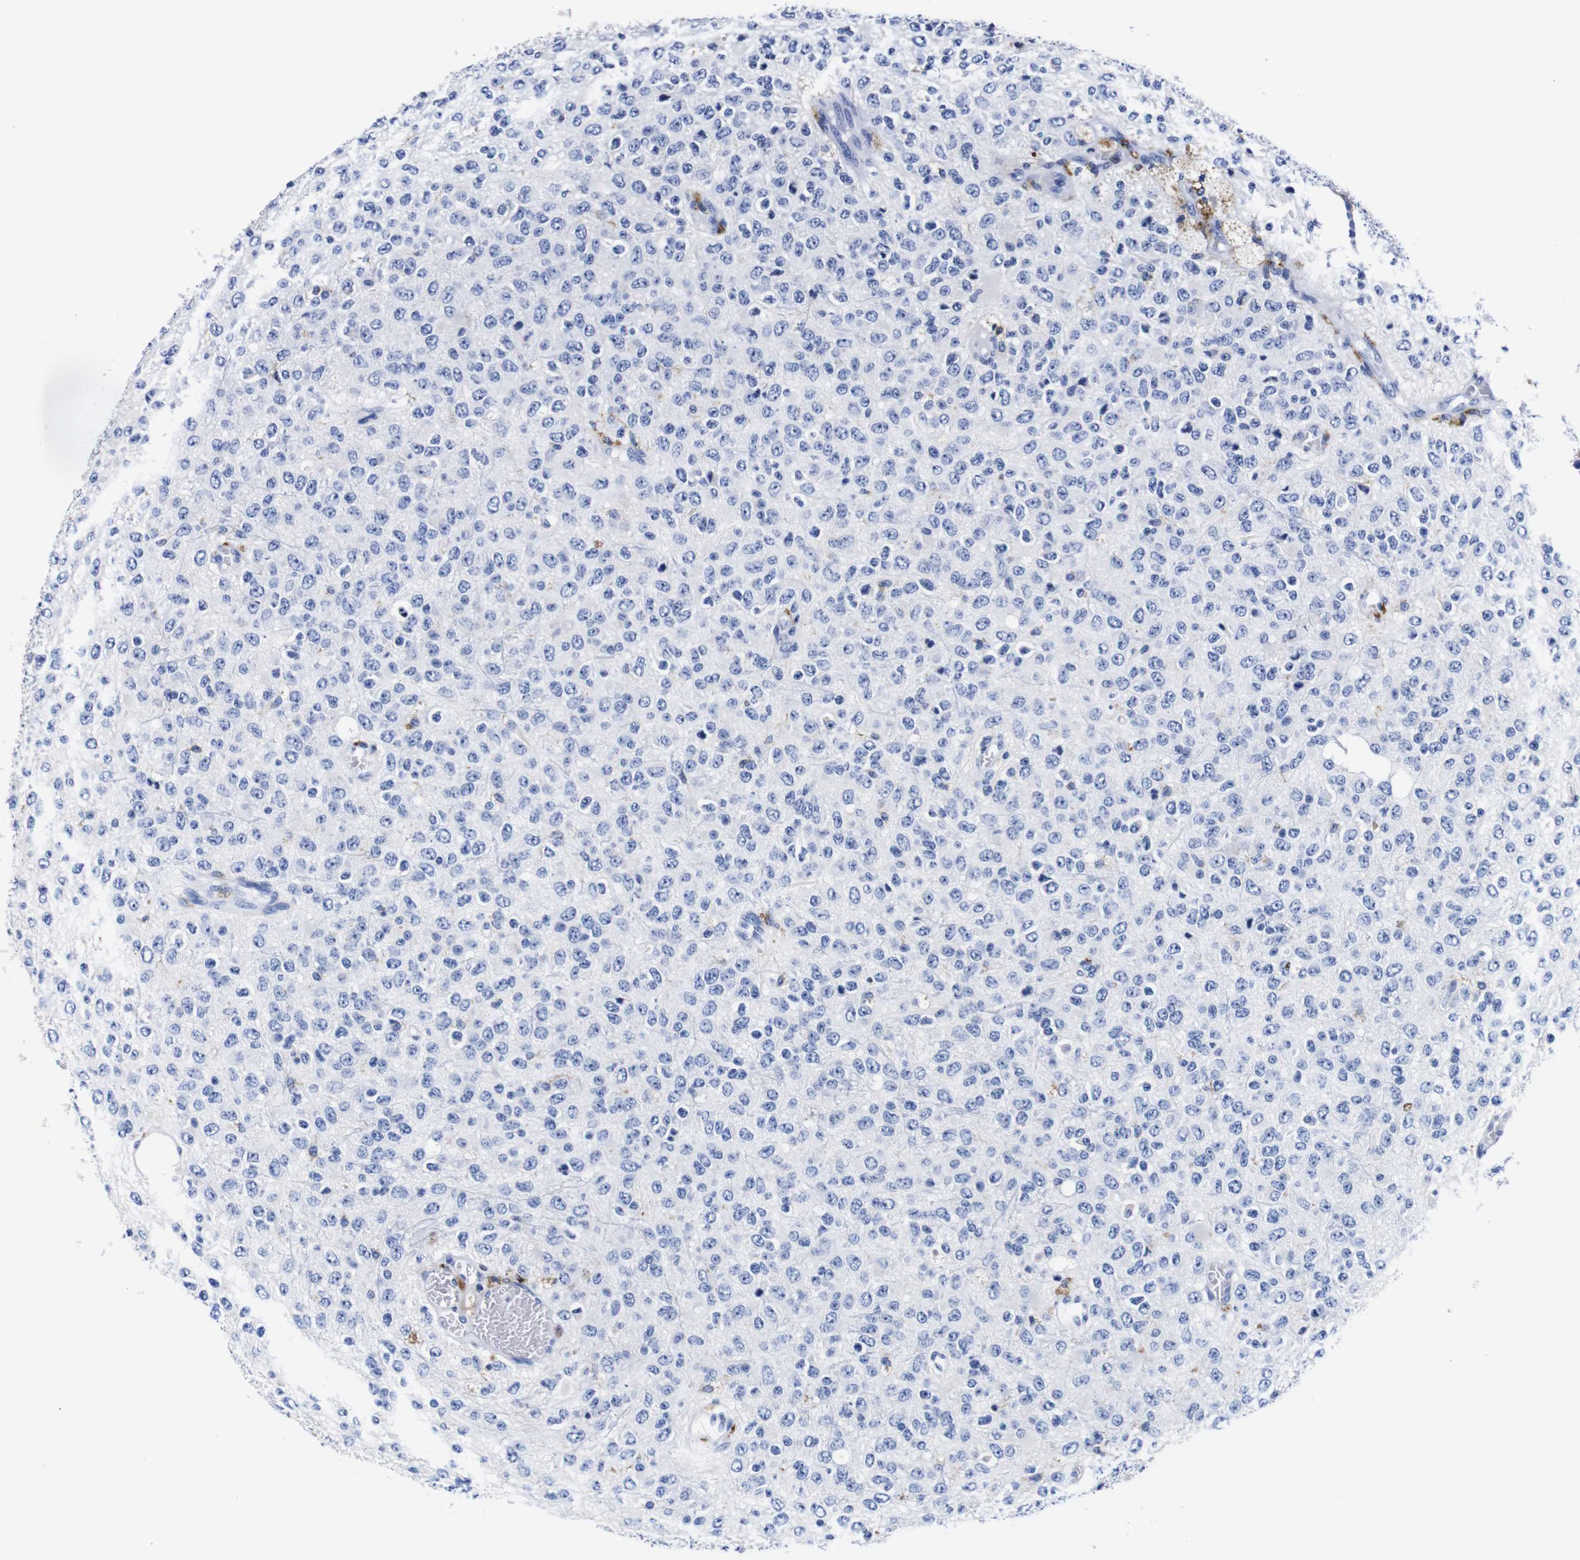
{"staining": {"intensity": "negative", "quantity": "none", "location": "none"}, "tissue": "glioma", "cell_type": "Tumor cells", "image_type": "cancer", "snomed": [{"axis": "morphology", "description": "Glioma, malignant, High grade"}, {"axis": "topography", "description": "pancreas cauda"}], "caption": "This is an immunohistochemistry micrograph of human malignant high-grade glioma. There is no positivity in tumor cells.", "gene": "HLA-DMB", "patient": {"sex": "male", "age": 60}}